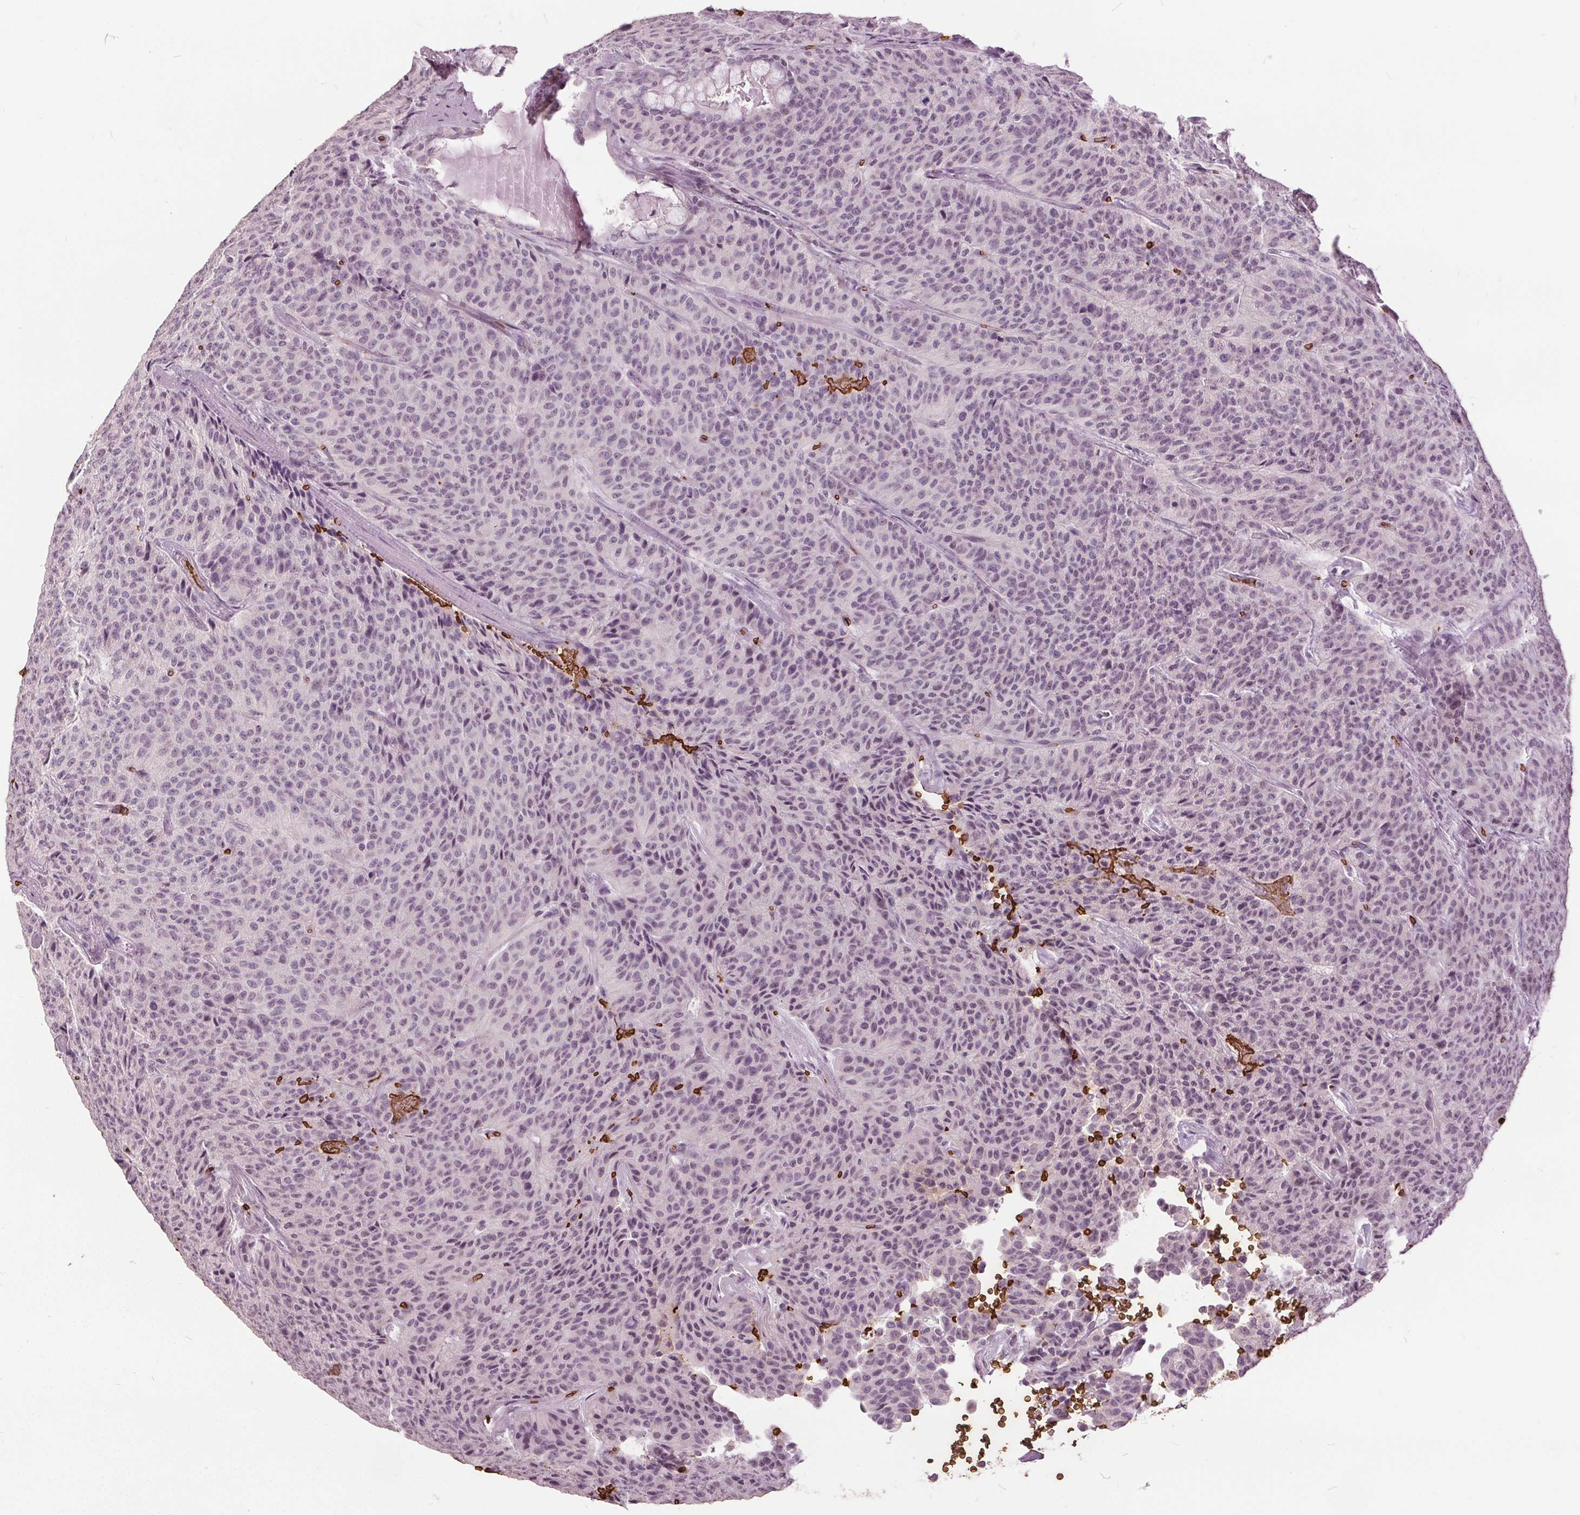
{"staining": {"intensity": "weak", "quantity": "<25%", "location": "nuclear"}, "tissue": "carcinoid", "cell_type": "Tumor cells", "image_type": "cancer", "snomed": [{"axis": "morphology", "description": "Carcinoid, malignant, NOS"}, {"axis": "topography", "description": "Lung"}], "caption": "DAB (3,3'-diaminobenzidine) immunohistochemical staining of human carcinoid (malignant) displays no significant expression in tumor cells.", "gene": "SLC4A1", "patient": {"sex": "male", "age": 71}}